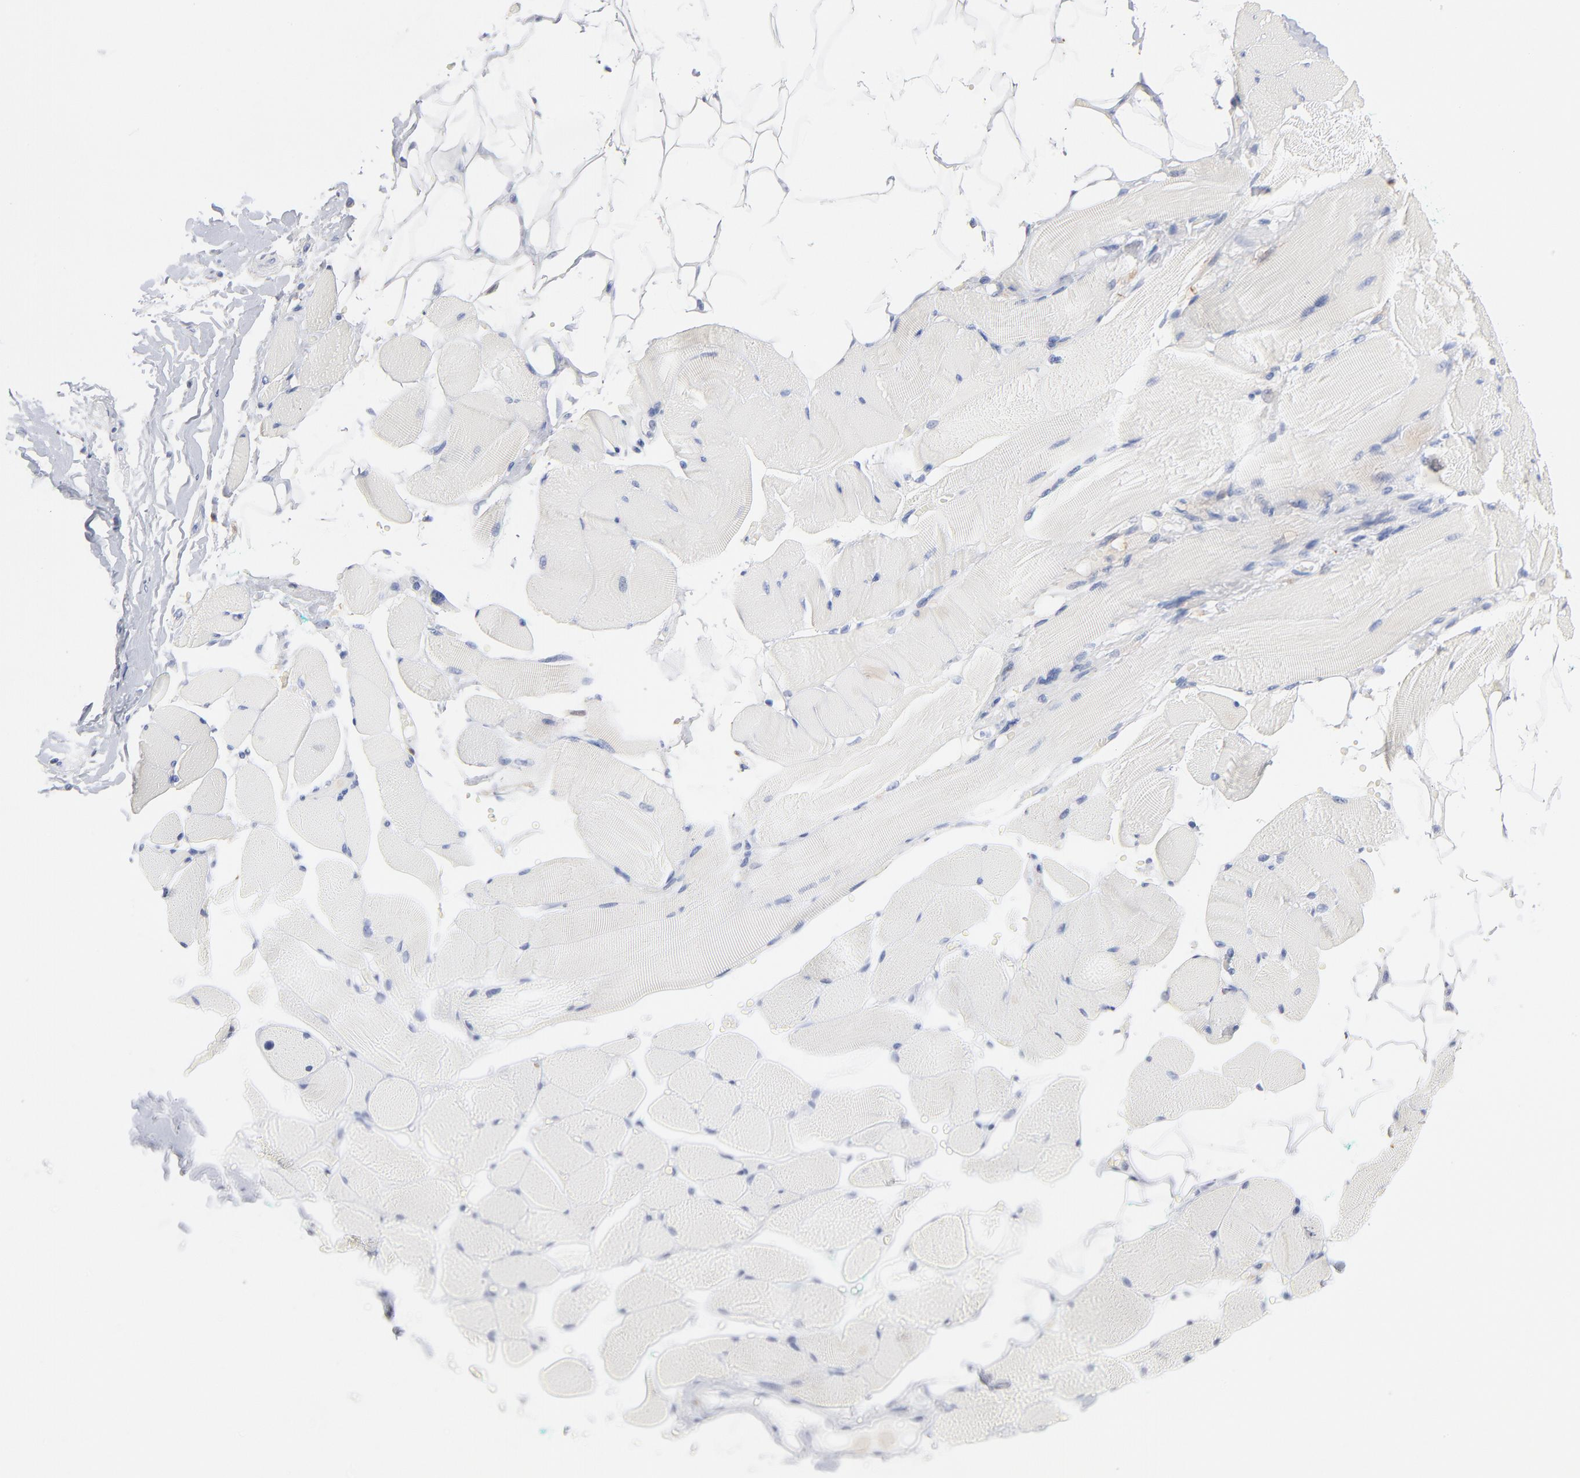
{"staining": {"intensity": "negative", "quantity": "none", "location": "none"}, "tissue": "skeletal muscle", "cell_type": "Myocytes", "image_type": "normal", "snomed": [{"axis": "morphology", "description": "Normal tissue, NOS"}, {"axis": "topography", "description": "Skeletal muscle"}, {"axis": "topography", "description": "Peripheral nerve tissue"}], "caption": "Immunohistochemical staining of normal human skeletal muscle reveals no significant expression in myocytes. Brightfield microscopy of IHC stained with DAB (3,3'-diaminobenzidine) (brown) and hematoxylin (blue), captured at high magnification.", "gene": "IFIT2", "patient": {"sex": "female", "age": 84}}